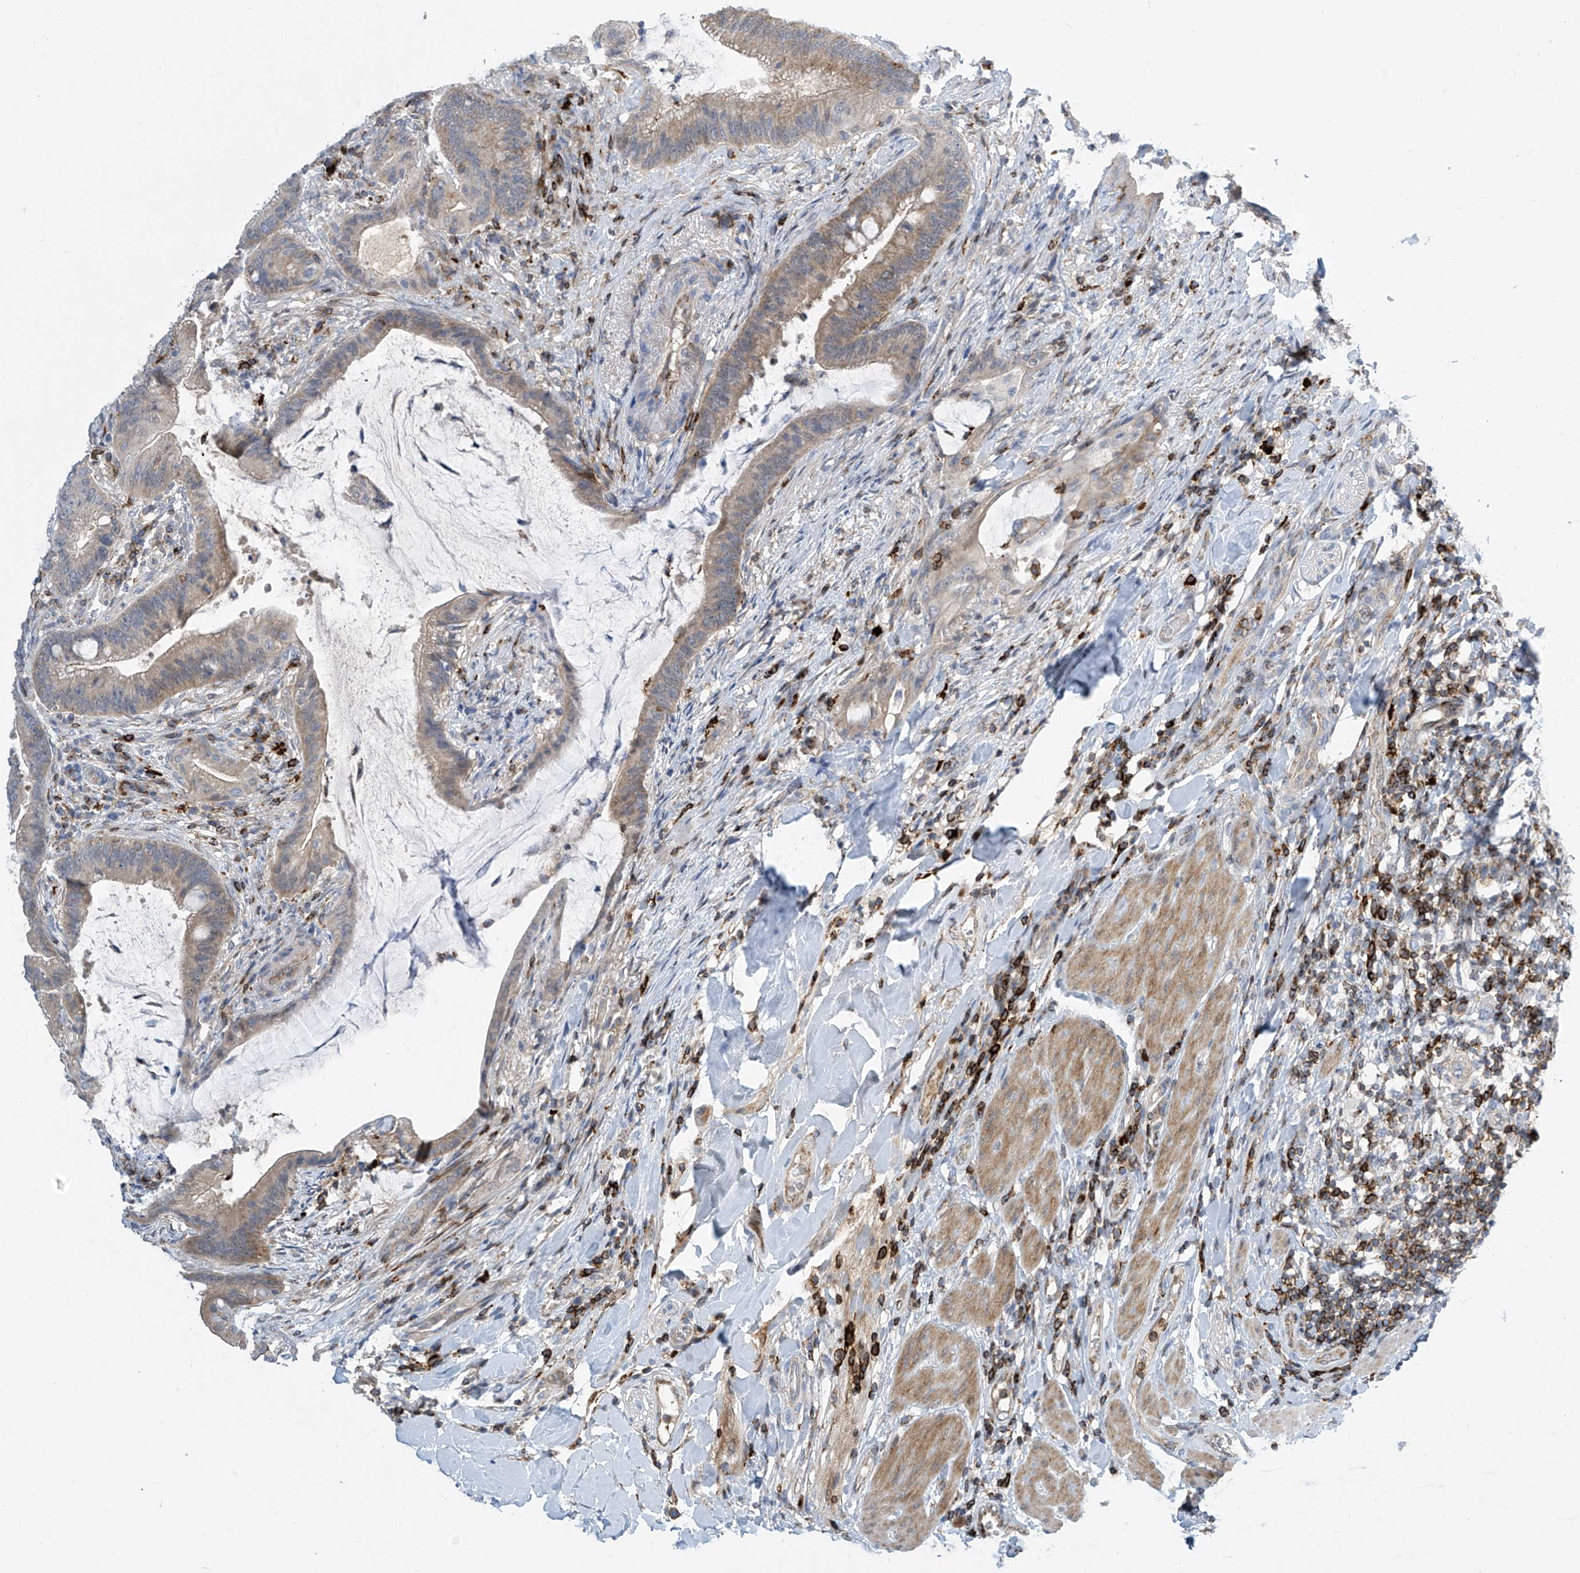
{"staining": {"intensity": "weak", "quantity": "25%-75%", "location": "cytoplasmic/membranous"}, "tissue": "colorectal cancer", "cell_type": "Tumor cells", "image_type": "cancer", "snomed": [{"axis": "morphology", "description": "Adenocarcinoma, NOS"}, {"axis": "topography", "description": "Colon"}], "caption": "The immunohistochemical stain labels weak cytoplasmic/membranous staining in tumor cells of colorectal cancer (adenocarcinoma) tissue.", "gene": "IBA57", "patient": {"sex": "female", "age": 66}}